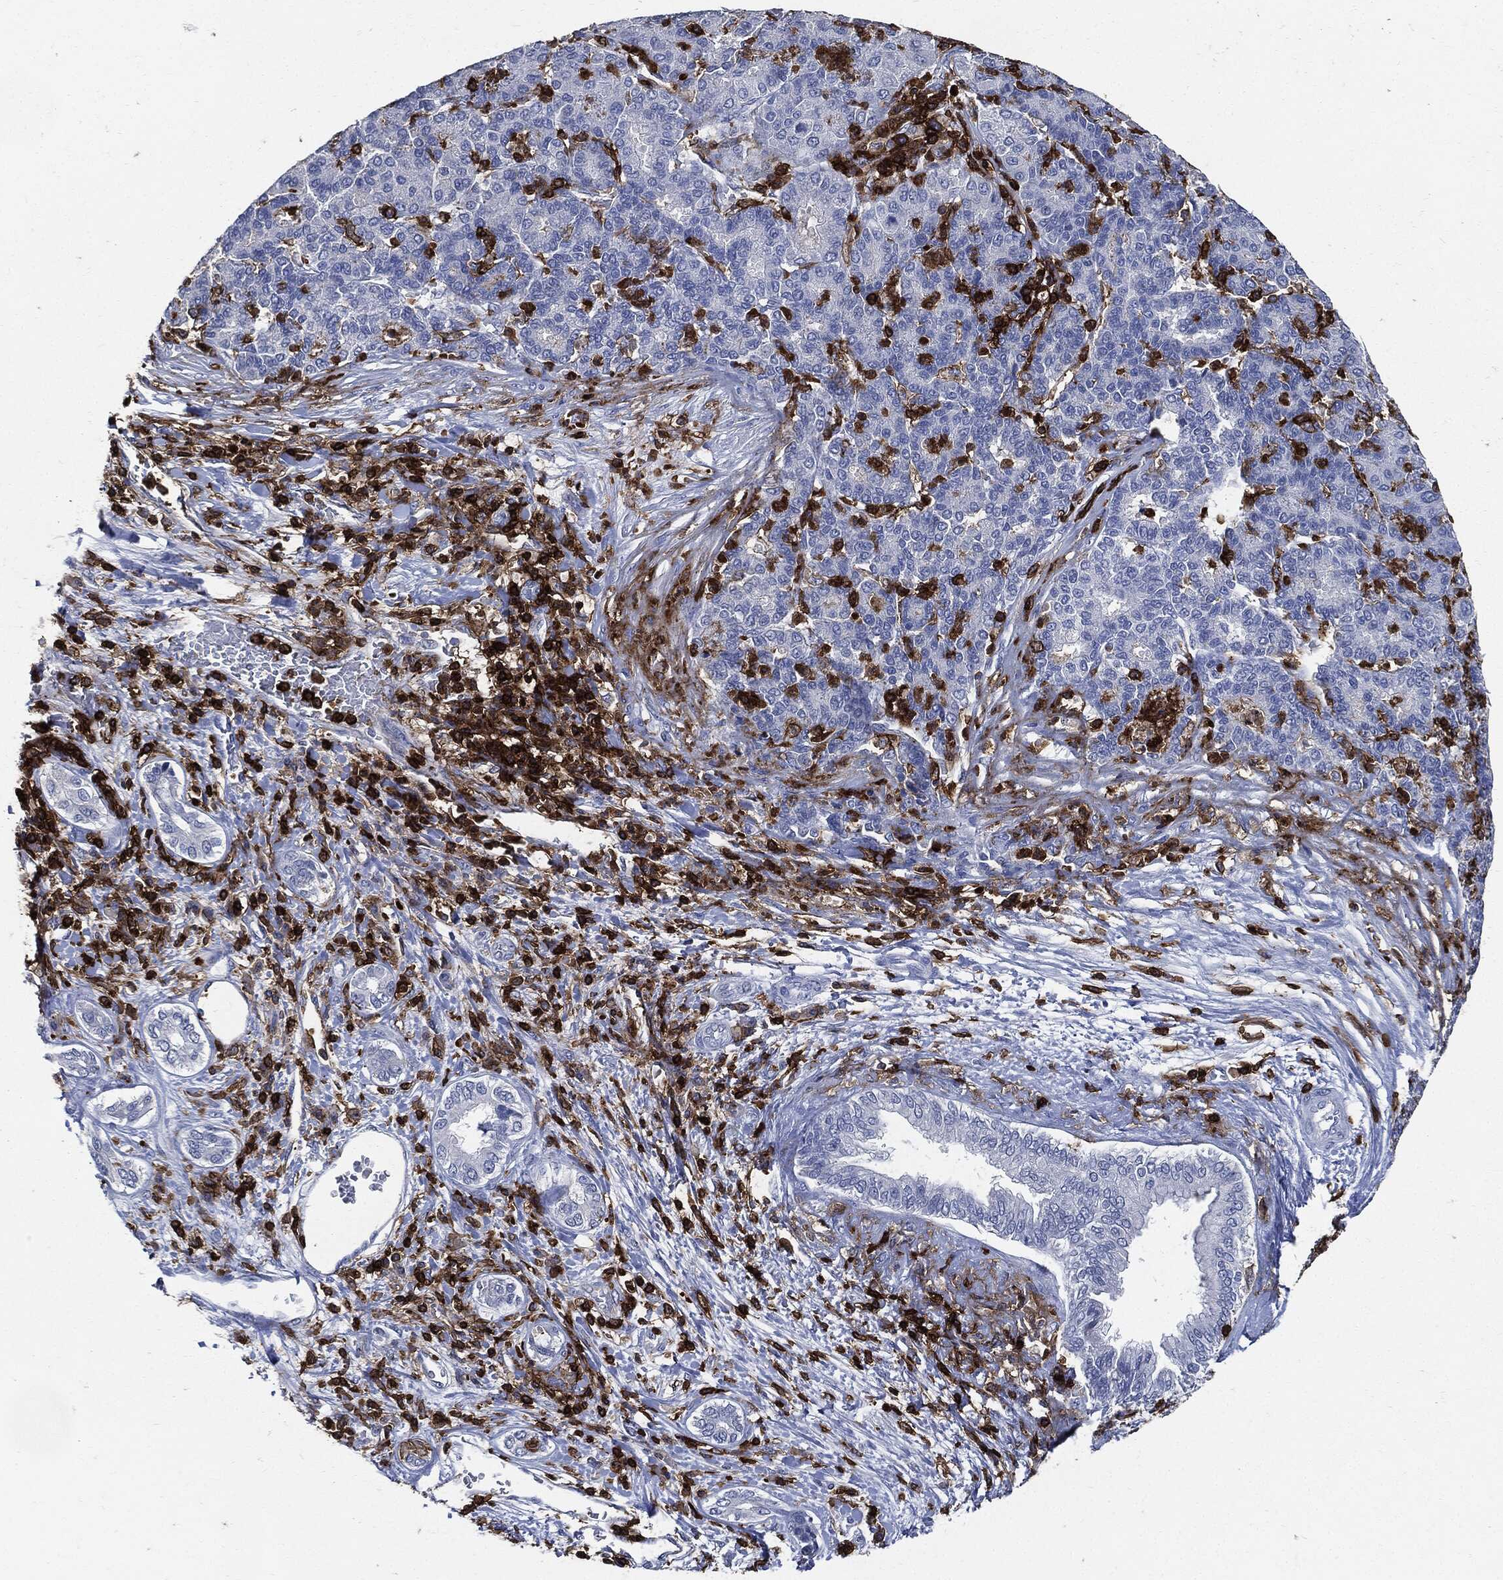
{"staining": {"intensity": "negative", "quantity": "none", "location": "none"}, "tissue": "liver cancer", "cell_type": "Tumor cells", "image_type": "cancer", "snomed": [{"axis": "morphology", "description": "Carcinoma, Hepatocellular, NOS"}, {"axis": "topography", "description": "Liver"}], "caption": "An IHC micrograph of liver cancer is shown. There is no staining in tumor cells of liver cancer.", "gene": "PTPRC", "patient": {"sex": "male", "age": 65}}